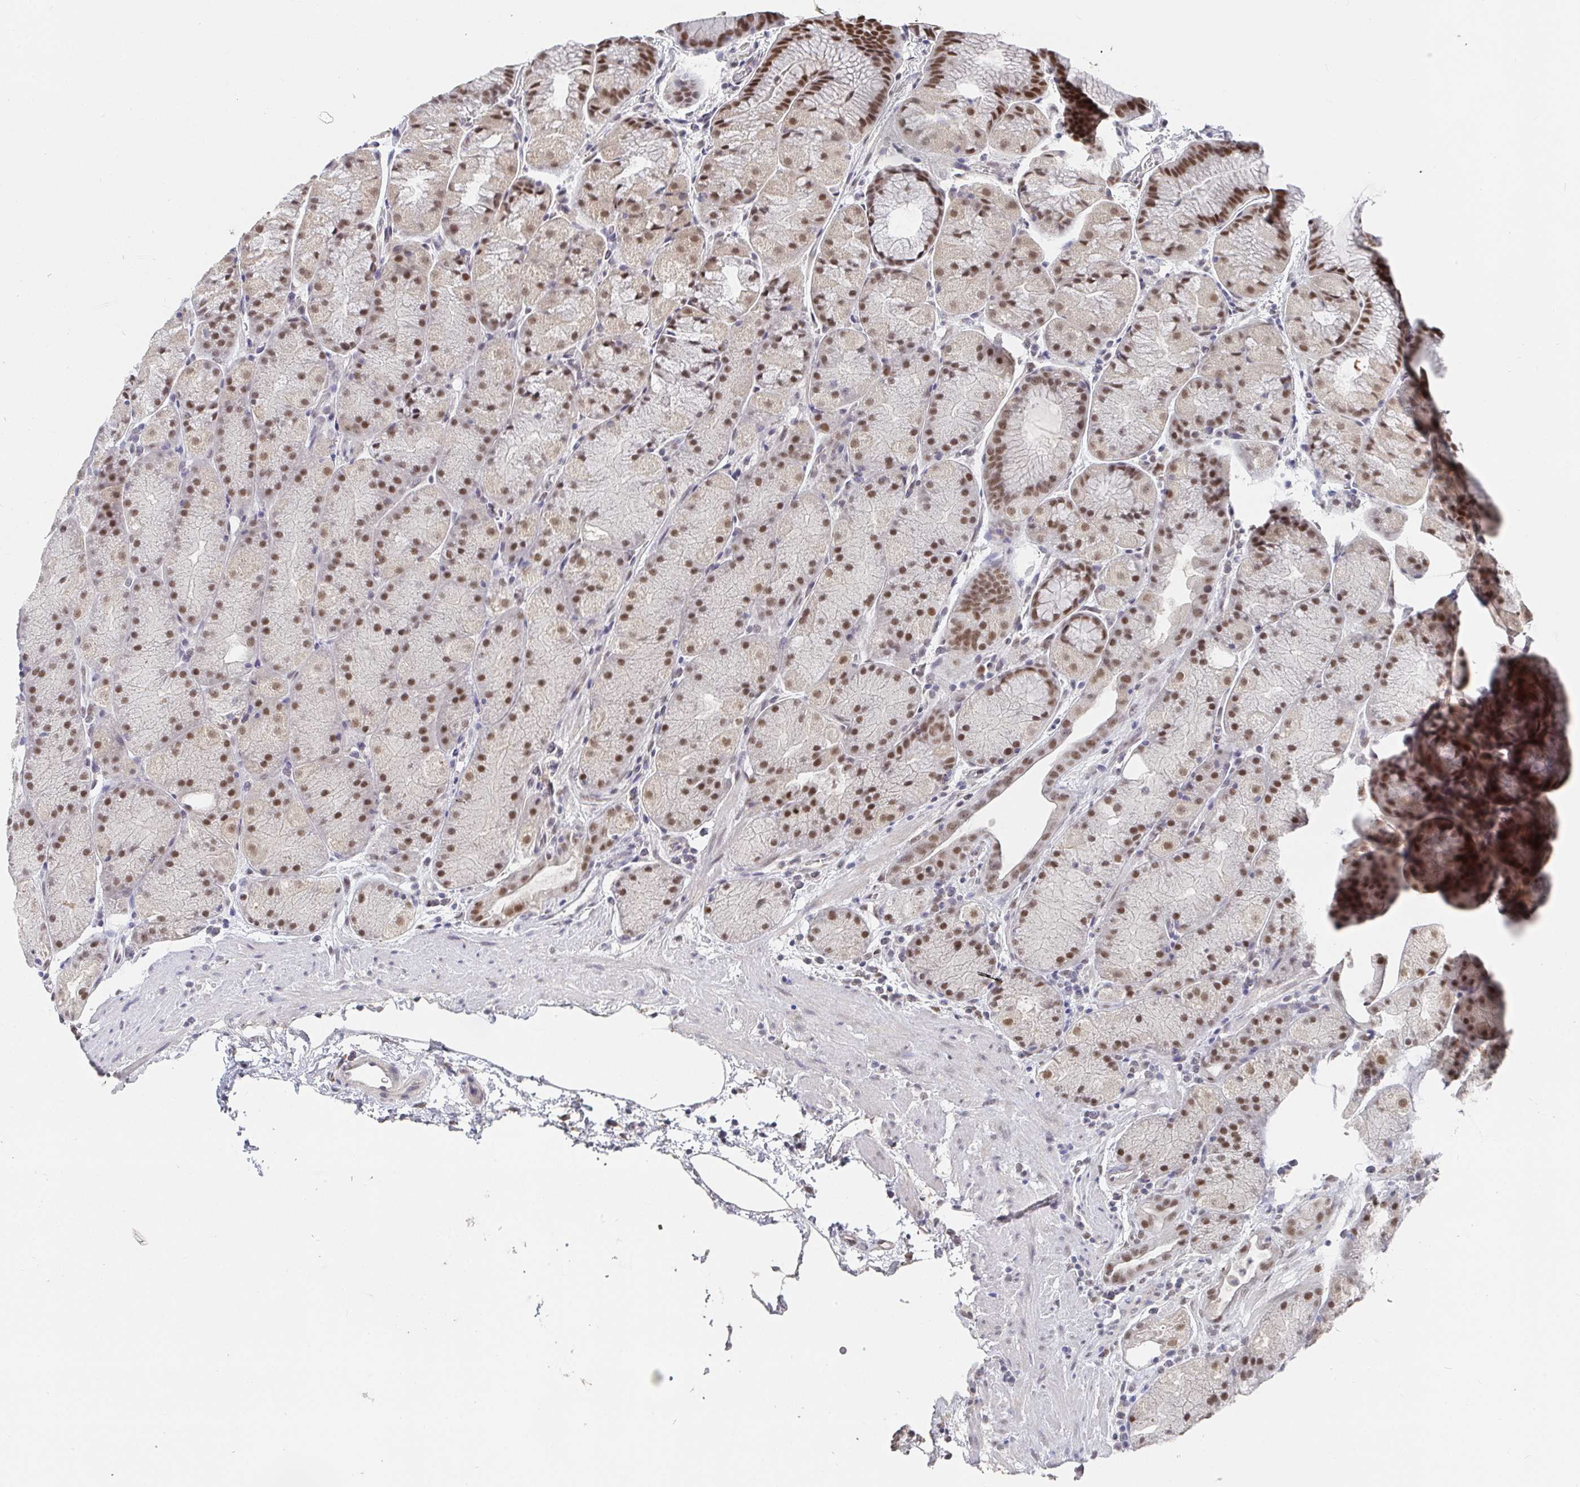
{"staining": {"intensity": "moderate", "quantity": ">75%", "location": "nuclear"}, "tissue": "stomach", "cell_type": "Glandular cells", "image_type": "normal", "snomed": [{"axis": "morphology", "description": "Normal tissue, NOS"}, {"axis": "topography", "description": "Stomach, upper"}, {"axis": "topography", "description": "Stomach"}], "caption": "Glandular cells show moderate nuclear staining in about >75% of cells in benign stomach.", "gene": "RCOR1", "patient": {"sex": "male", "age": 48}}